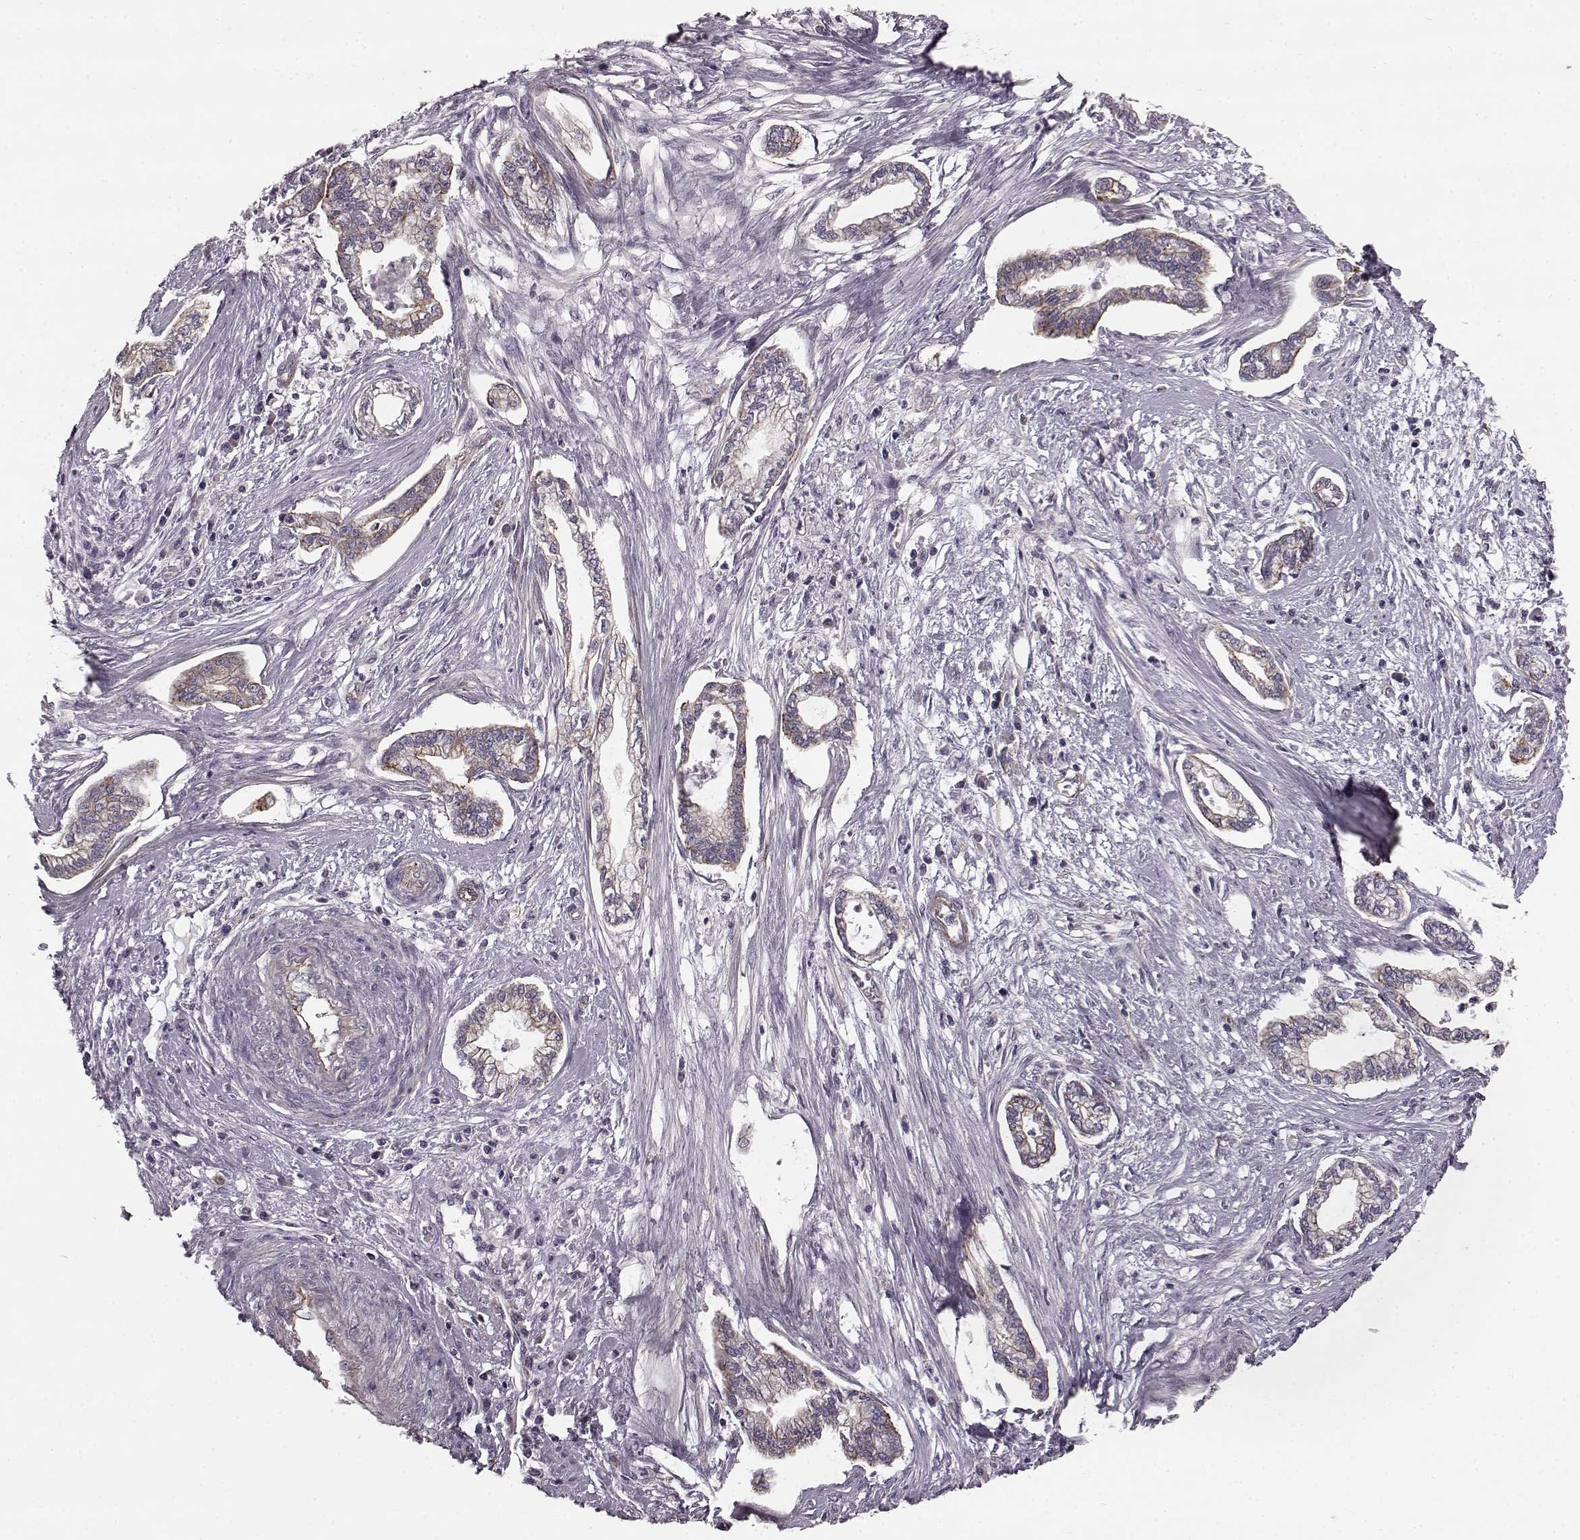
{"staining": {"intensity": "weak", "quantity": "<25%", "location": "cytoplasmic/membranous"}, "tissue": "cervical cancer", "cell_type": "Tumor cells", "image_type": "cancer", "snomed": [{"axis": "morphology", "description": "Adenocarcinoma, NOS"}, {"axis": "topography", "description": "Cervix"}], "caption": "Immunohistochemistry (IHC) micrograph of human cervical cancer stained for a protein (brown), which reveals no expression in tumor cells.", "gene": "SLC22A18", "patient": {"sex": "female", "age": 62}}